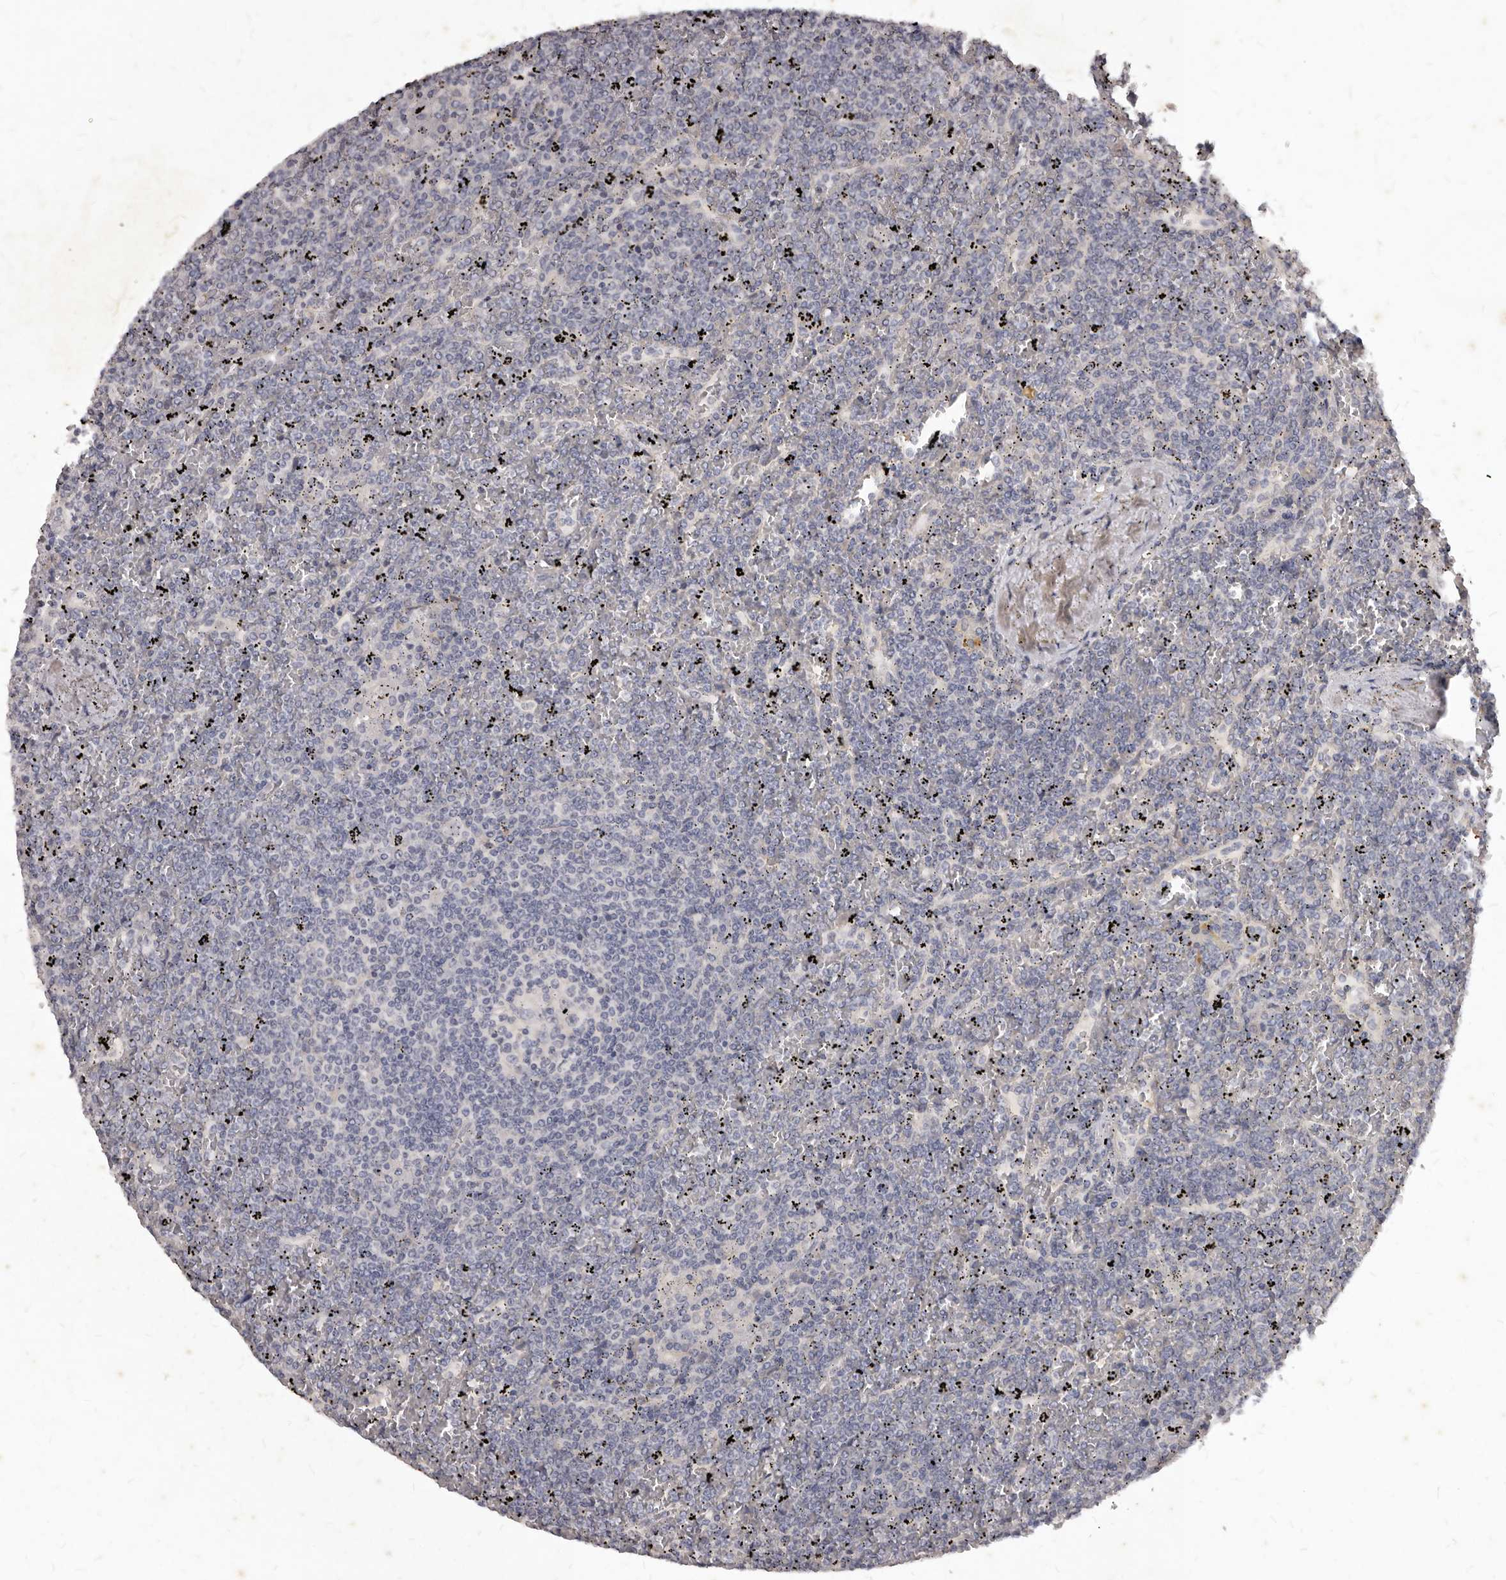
{"staining": {"intensity": "negative", "quantity": "none", "location": "none"}, "tissue": "lymphoma", "cell_type": "Tumor cells", "image_type": "cancer", "snomed": [{"axis": "morphology", "description": "Malignant lymphoma, non-Hodgkin's type, Low grade"}, {"axis": "topography", "description": "Spleen"}], "caption": "Immunohistochemical staining of malignant lymphoma, non-Hodgkin's type (low-grade) reveals no significant expression in tumor cells.", "gene": "GPRC5C", "patient": {"sex": "female", "age": 19}}